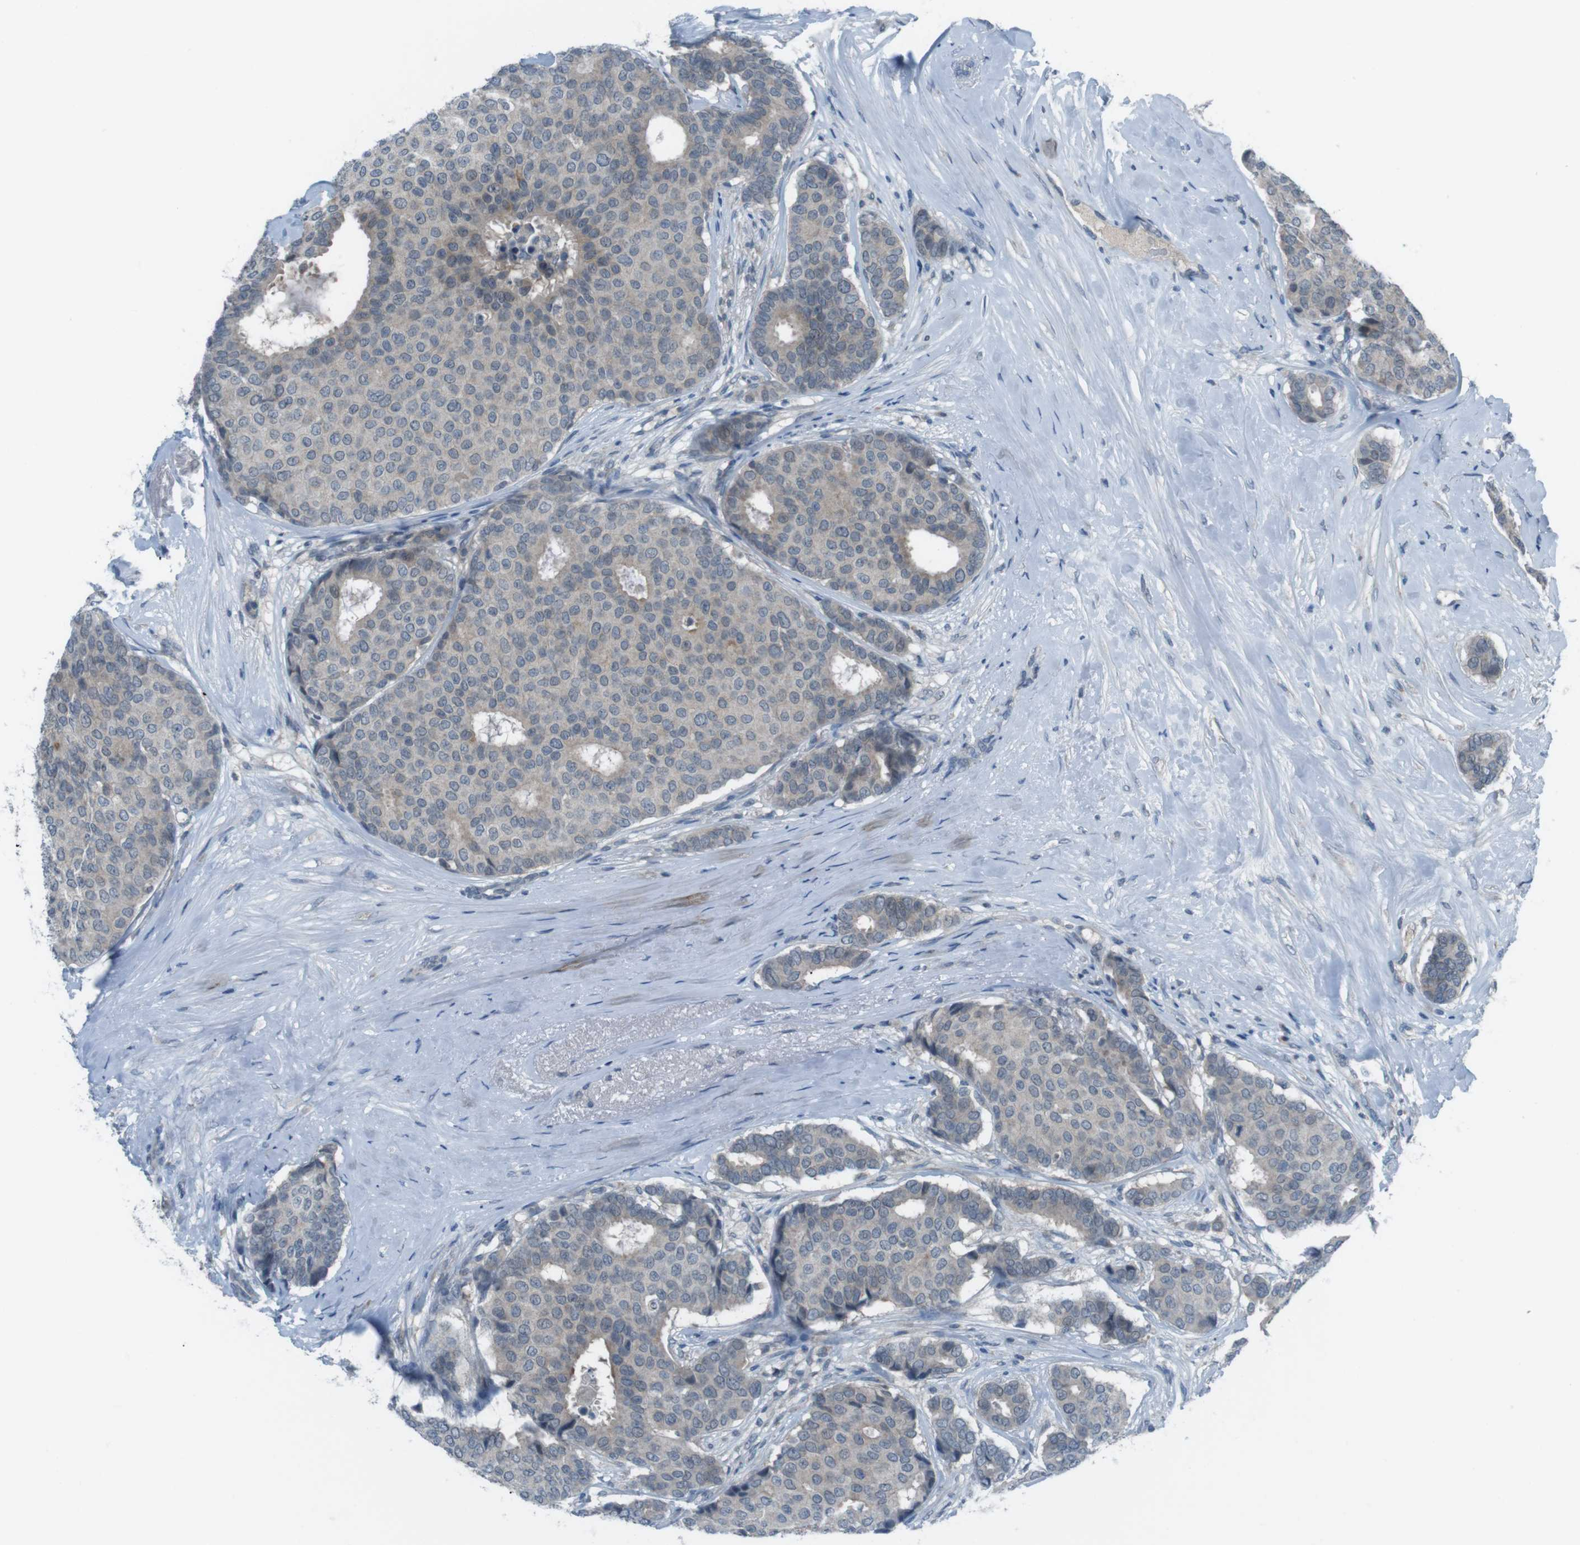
{"staining": {"intensity": "negative", "quantity": "none", "location": "none"}, "tissue": "breast cancer", "cell_type": "Tumor cells", "image_type": "cancer", "snomed": [{"axis": "morphology", "description": "Duct carcinoma"}, {"axis": "topography", "description": "Breast"}], "caption": "Breast invasive ductal carcinoma was stained to show a protein in brown. There is no significant expression in tumor cells.", "gene": "FCRLA", "patient": {"sex": "female", "age": 75}}